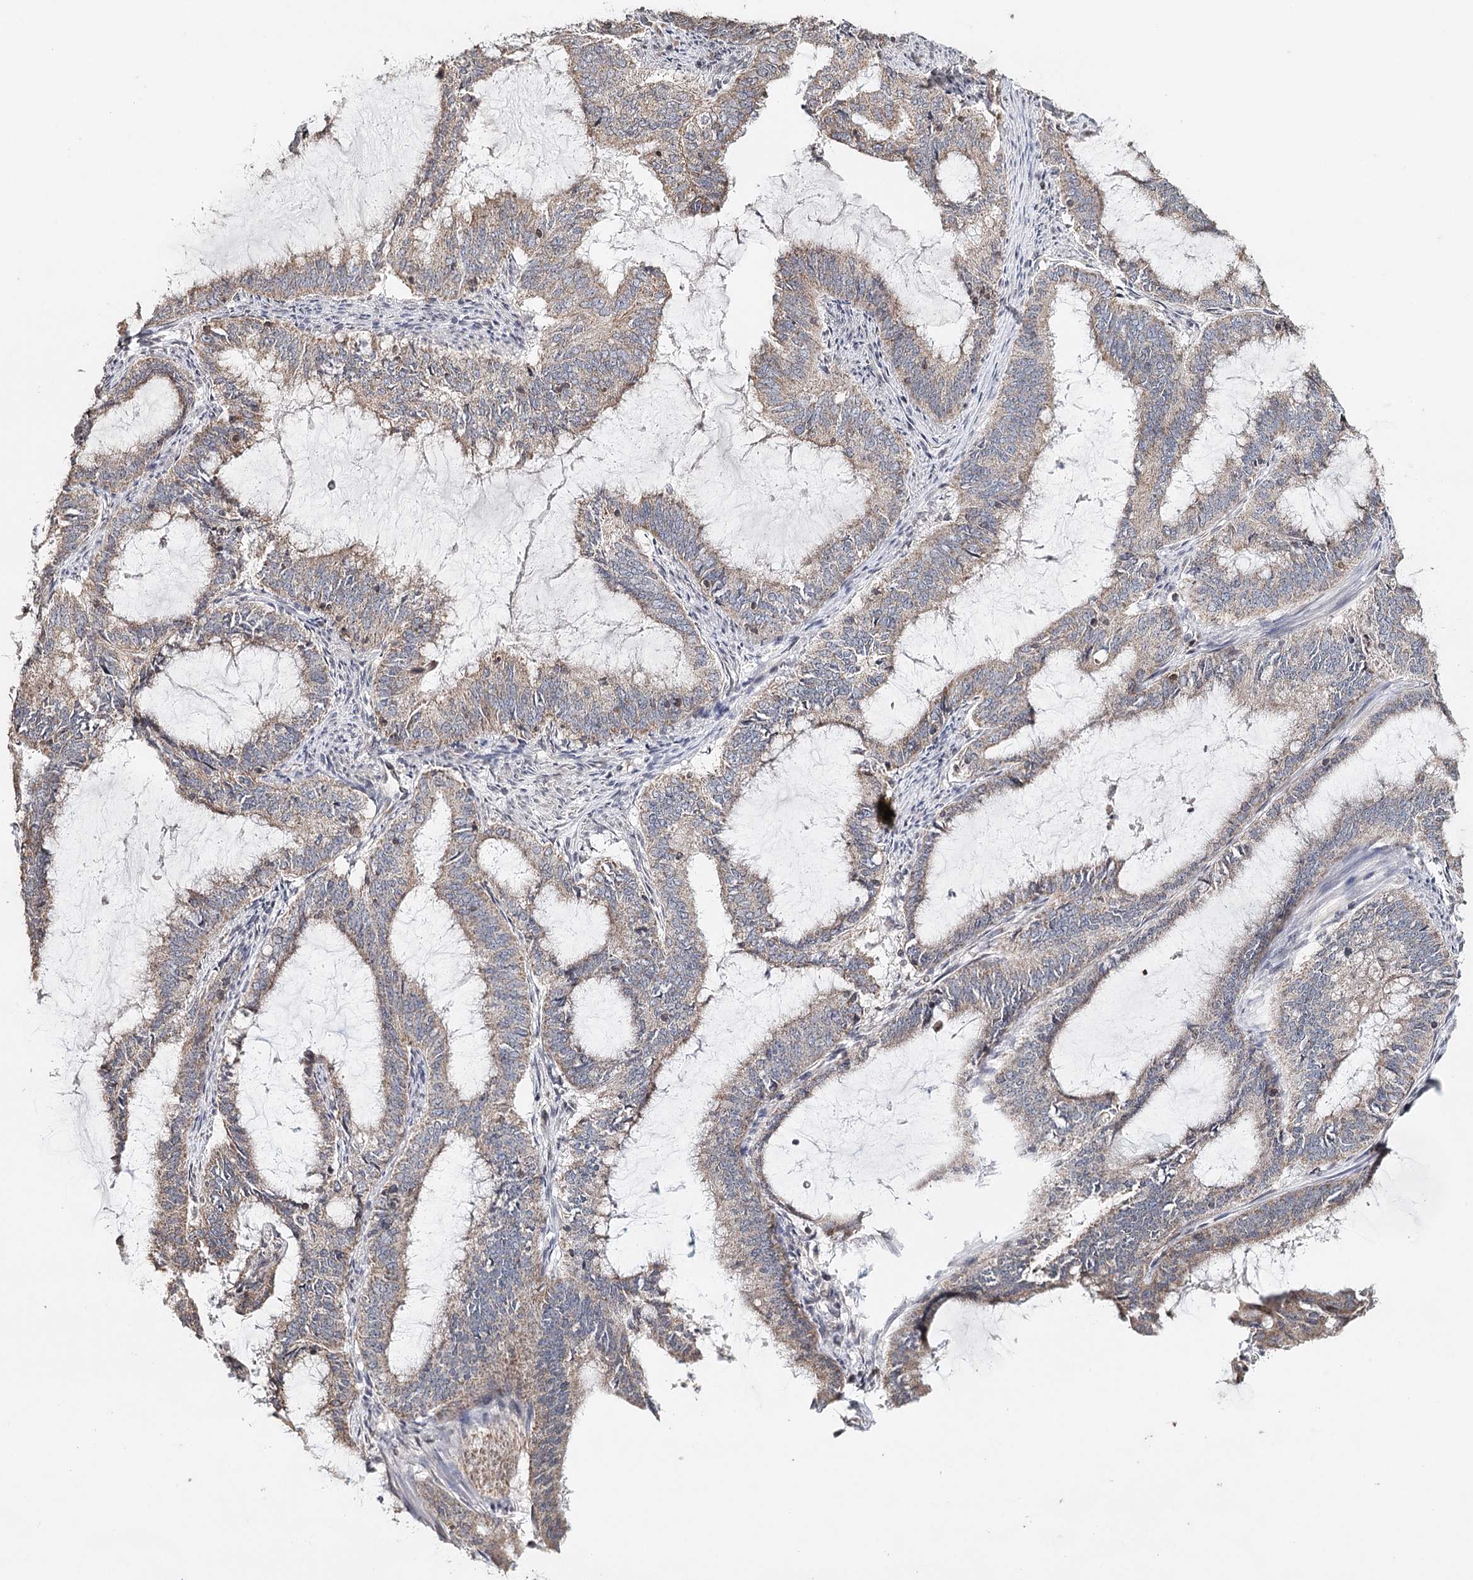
{"staining": {"intensity": "weak", "quantity": ">75%", "location": "cytoplasmic/membranous"}, "tissue": "endometrial cancer", "cell_type": "Tumor cells", "image_type": "cancer", "snomed": [{"axis": "morphology", "description": "Adenocarcinoma, NOS"}, {"axis": "topography", "description": "Endometrium"}], "caption": "Endometrial cancer stained with a brown dye exhibits weak cytoplasmic/membranous positive staining in approximately >75% of tumor cells.", "gene": "ICOS", "patient": {"sex": "female", "age": 51}}